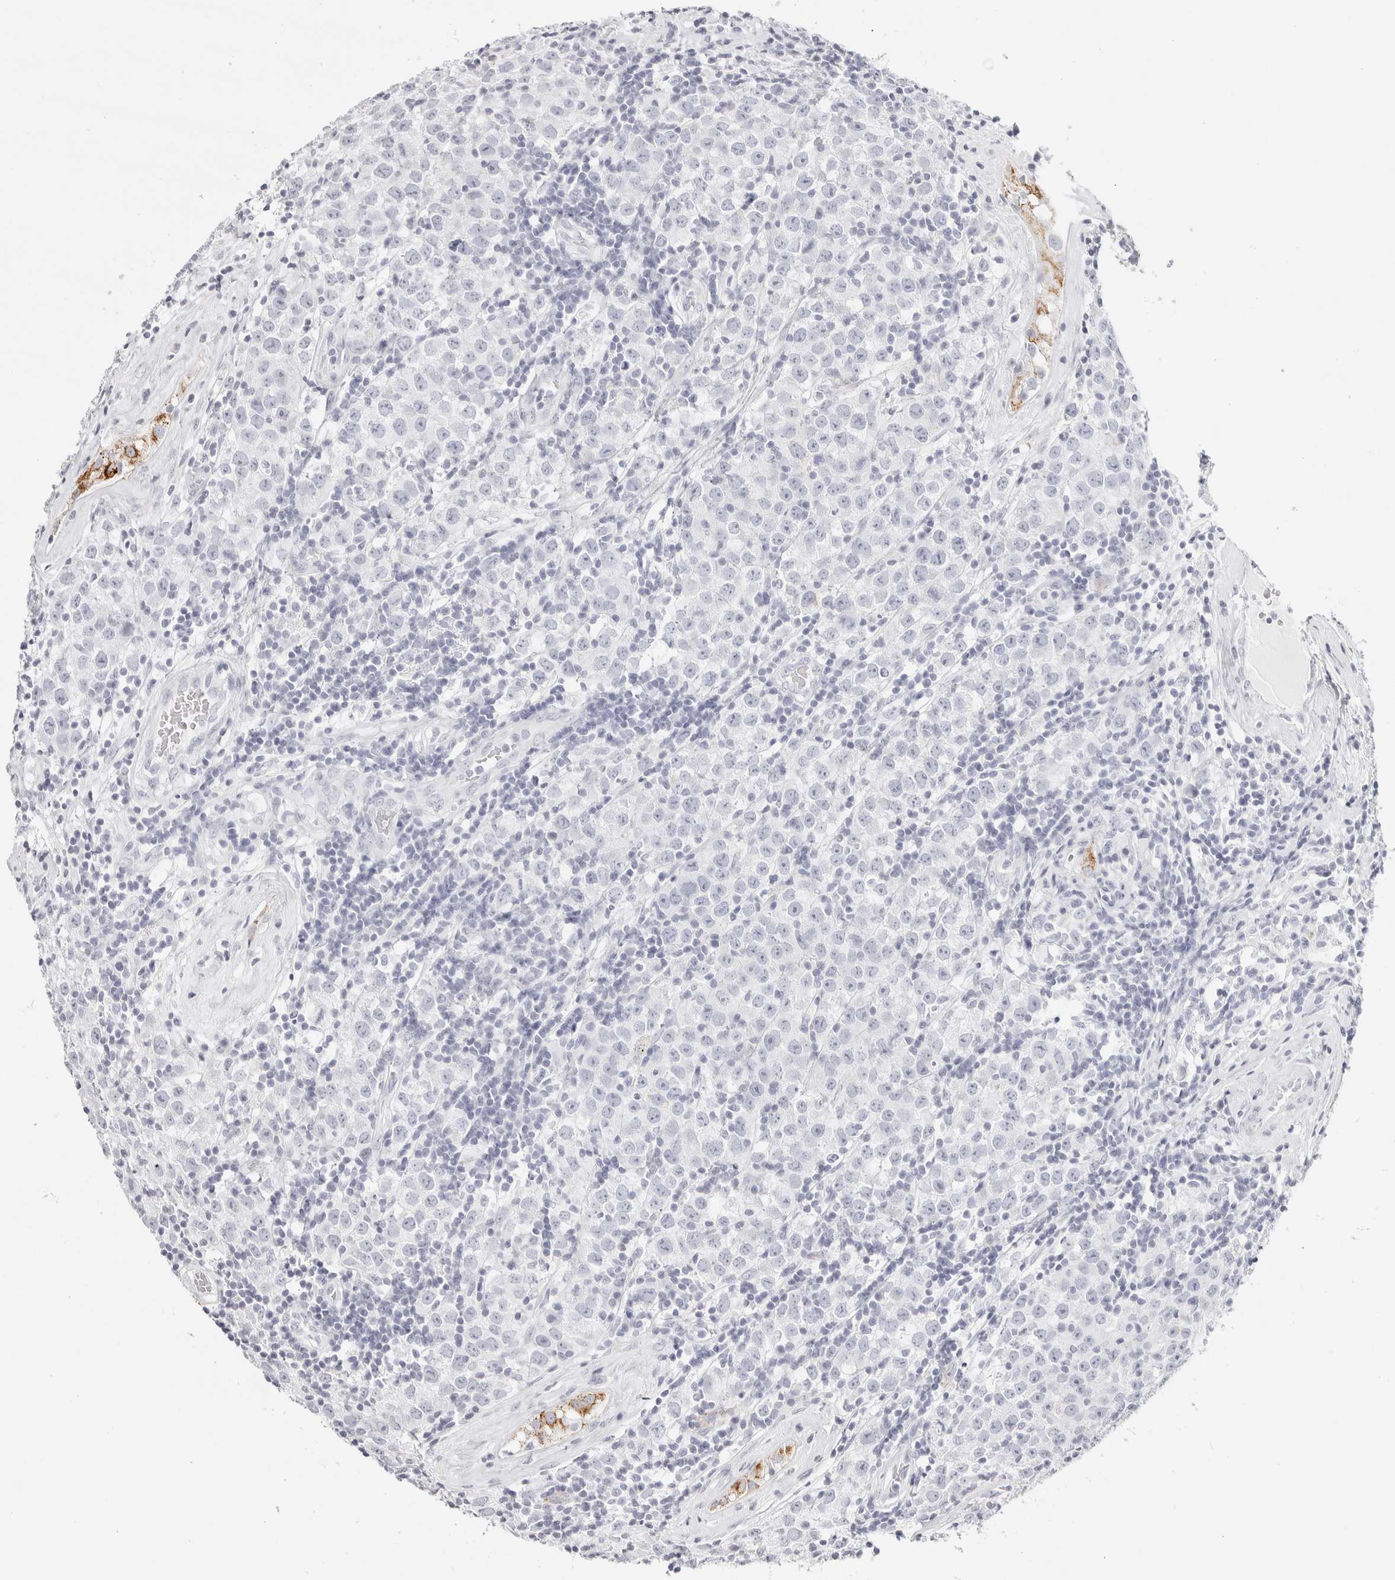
{"staining": {"intensity": "negative", "quantity": "none", "location": "none"}, "tissue": "testis cancer", "cell_type": "Tumor cells", "image_type": "cancer", "snomed": [{"axis": "morphology", "description": "Seminoma, NOS"}, {"axis": "morphology", "description": "Carcinoma, Embryonal, NOS"}, {"axis": "topography", "description": "Testis"}], "caption": "A high-resolution micrograph shows immunohistochemistry staining of testis cancer (seminoma), which displays no significant positivity in tumor cells.", "gene": "GARIN1A", "patient": {"sex": "male", "age": 28}}